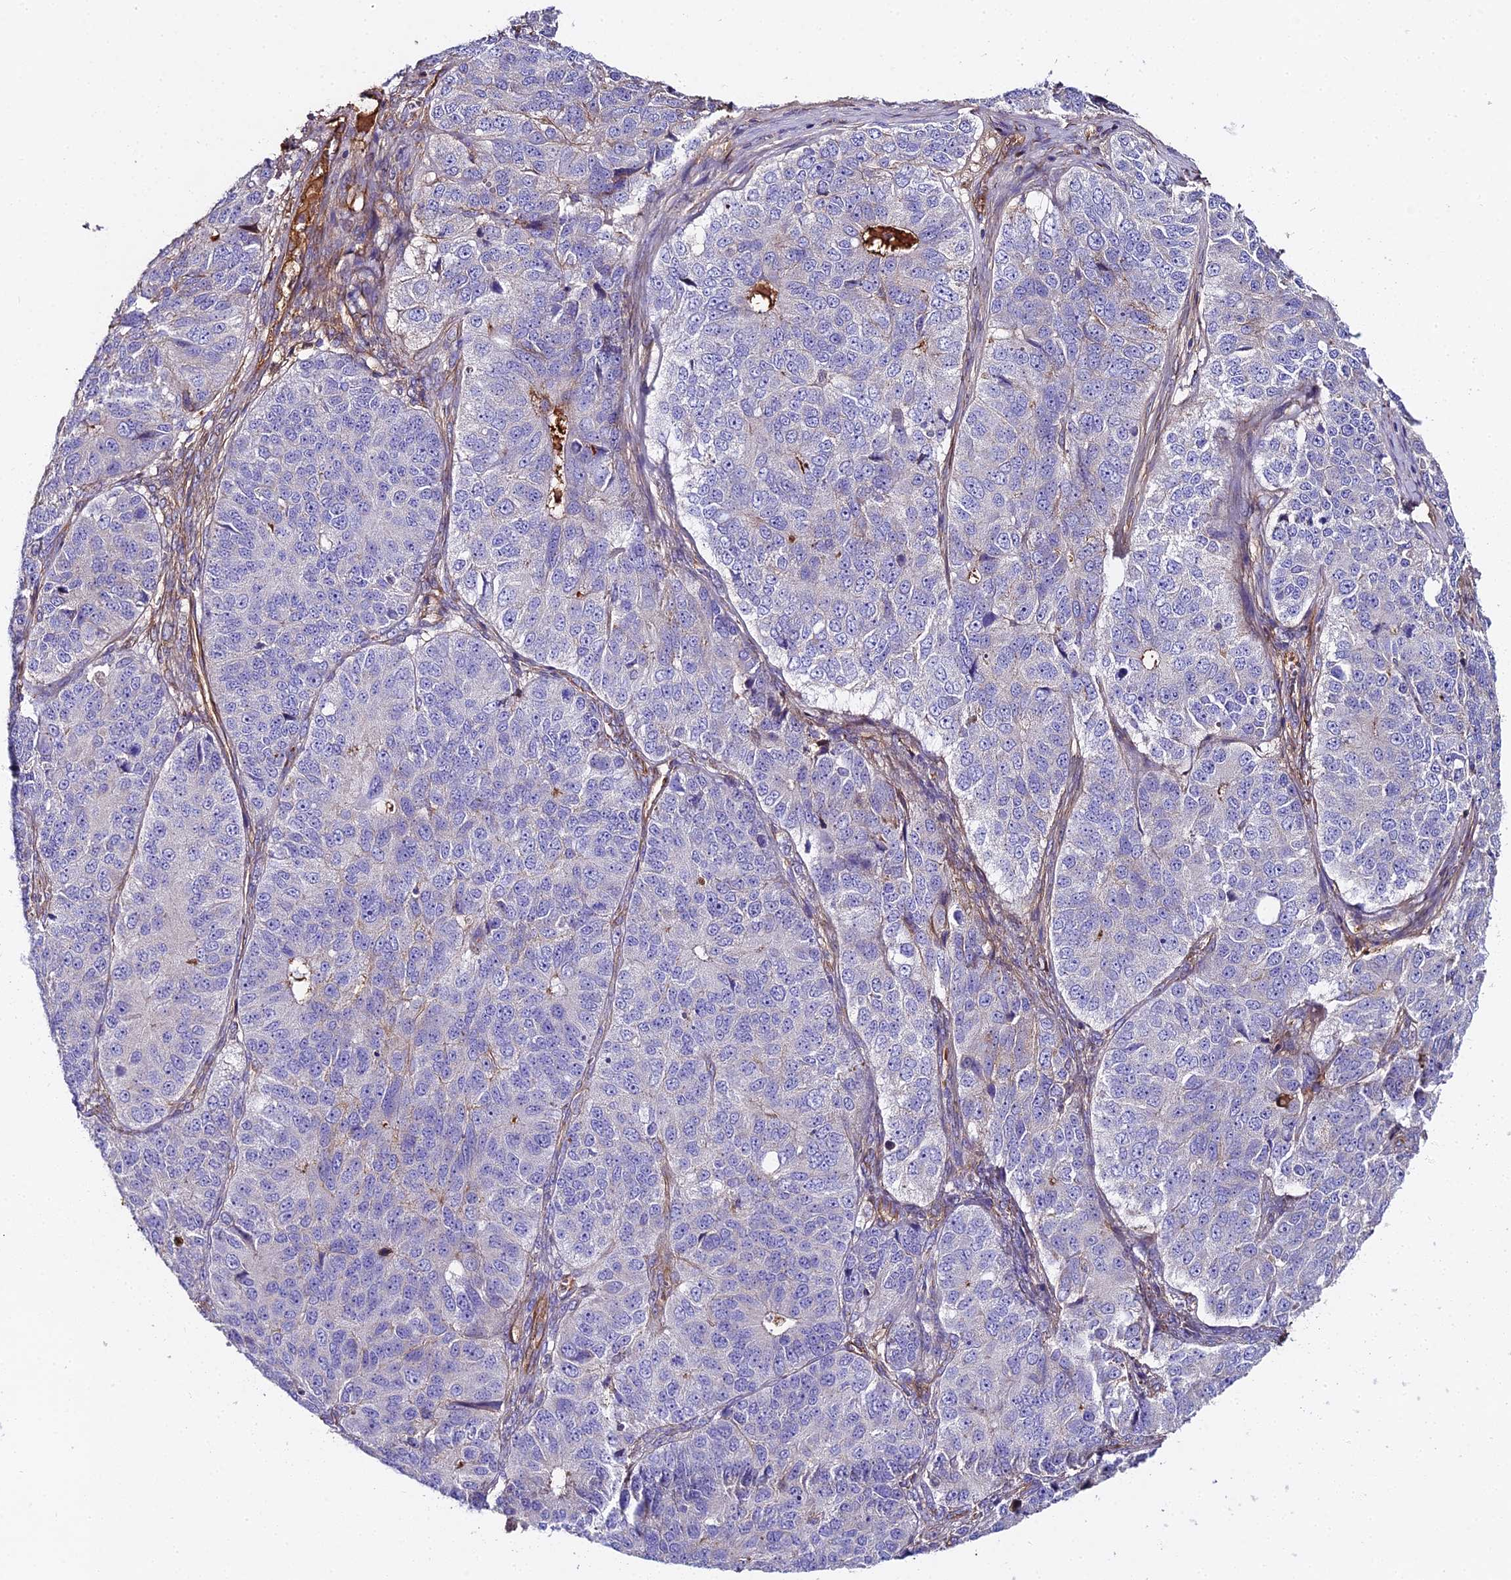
{"staining": {"intensity": "weak", "quantity": "<25%", "location": "cytoplasmic/membranous"}, "tissue": "ovarian cancer", "cell_type": "Tumor cells", "image_type": "cancer", "snomed": [{"axis": "morphology", "description": "Carcinoma, endometroid"}, {"axis": "topography", "description": "Ovary"}], "caption": "Tumor cells are negative for brown protein staining in ovarian cancer (endometroid carcinoma).", "gene": "BEX4", "patient": {"sex": "female", "age": 51}}